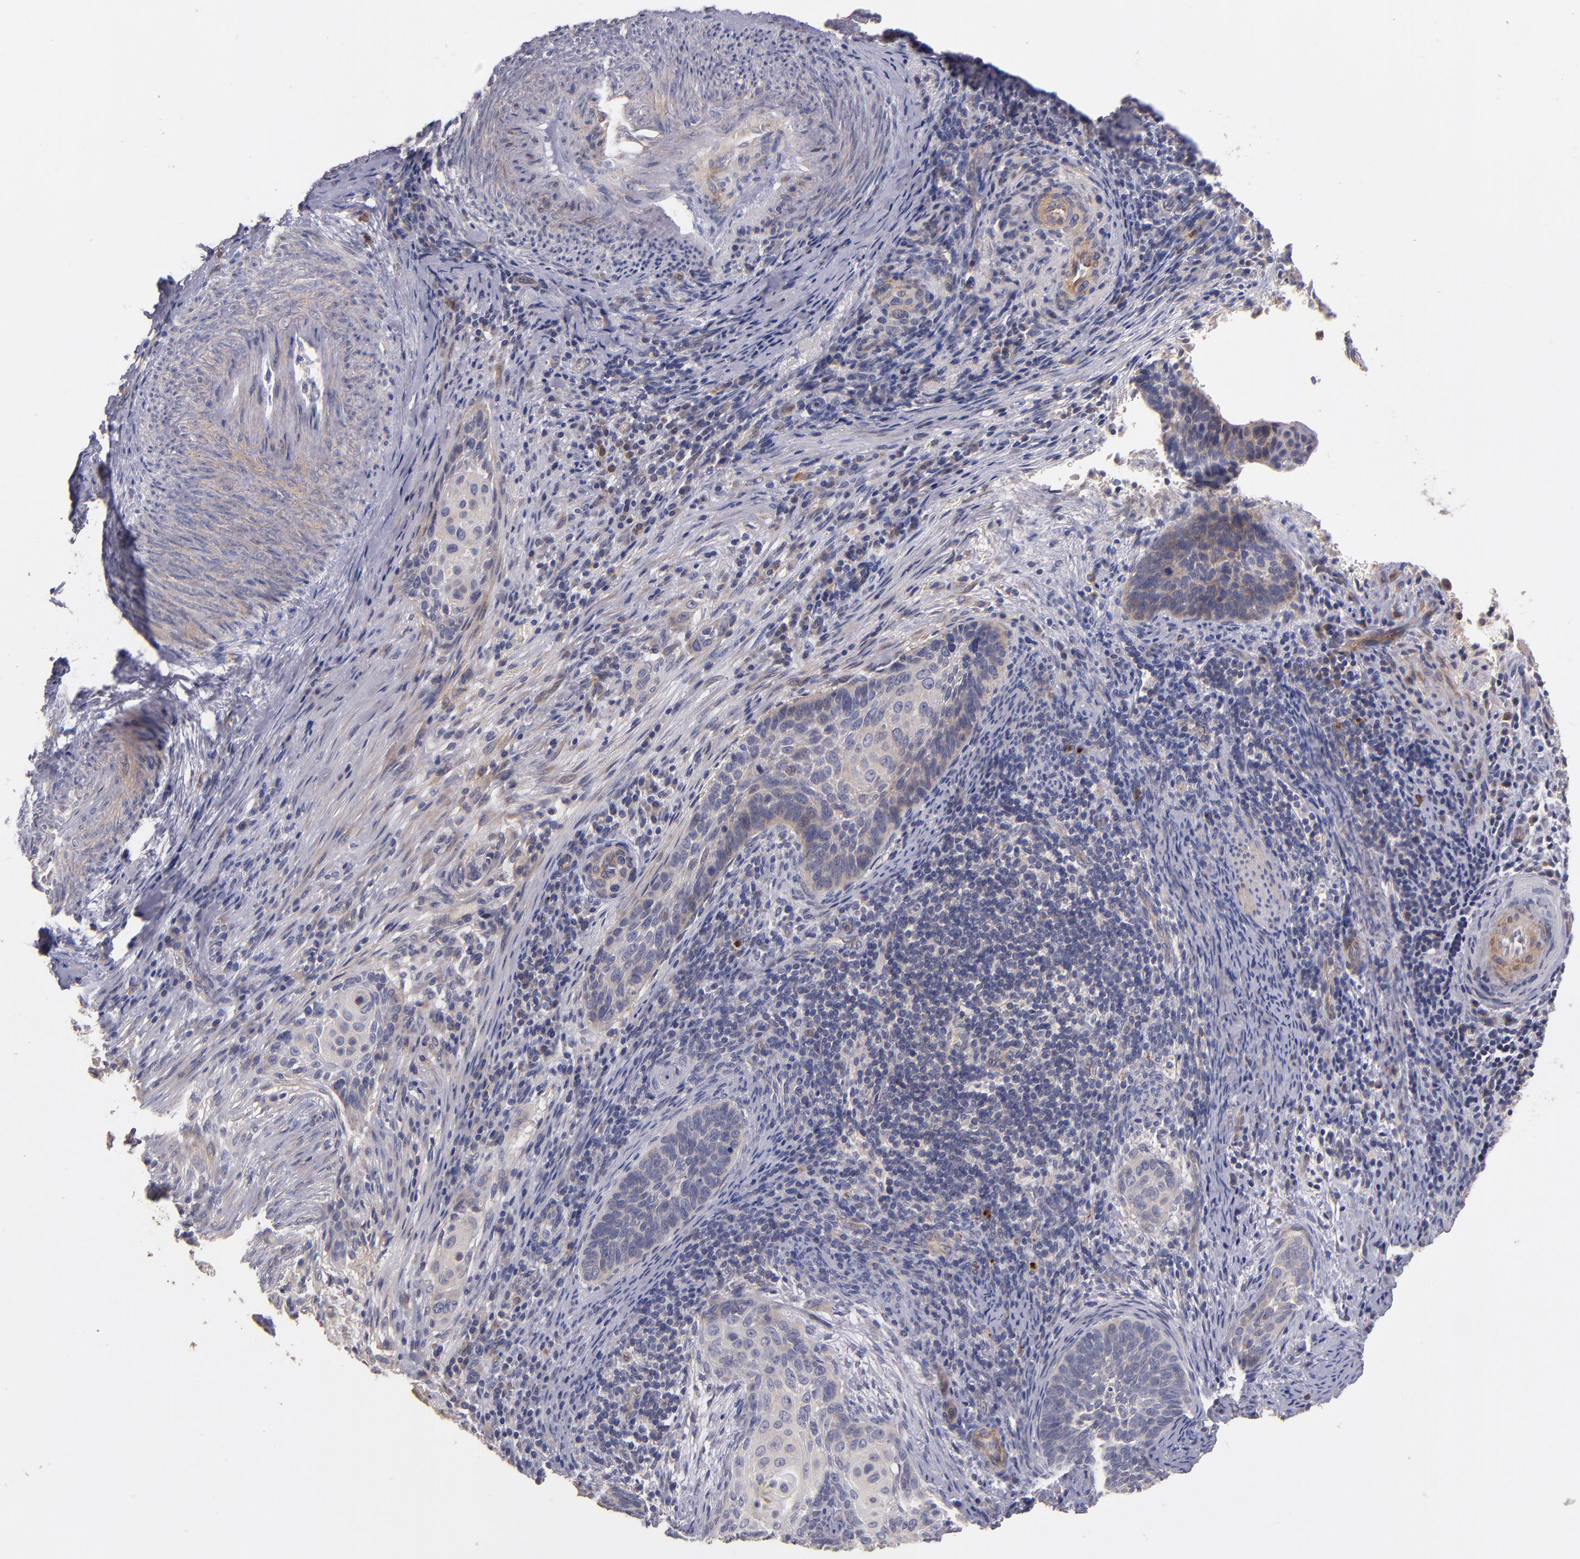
{"staining": {"intensity": "weak", "quantity": "25%-75%", "location": "cytoplasmic/membranous"}, "tissue": "cervical cancer", "cell_type": "Tumor cells", "image_type": "cancer", "snomed": [{"axis": "morphology", "description": "Squamous cell carcinoma, NOS"}, {"axis": "topography", "description": "Cervix"}], "caption": "Brown immunohistochemical staining in cervical squamous cell carcinoma reveals weak cytoplasmic/membranous expression in approximately 25%-75% of tumor cells.", "gene": "MAGEE1", "patient": {"sex": "female", "age": 33}}